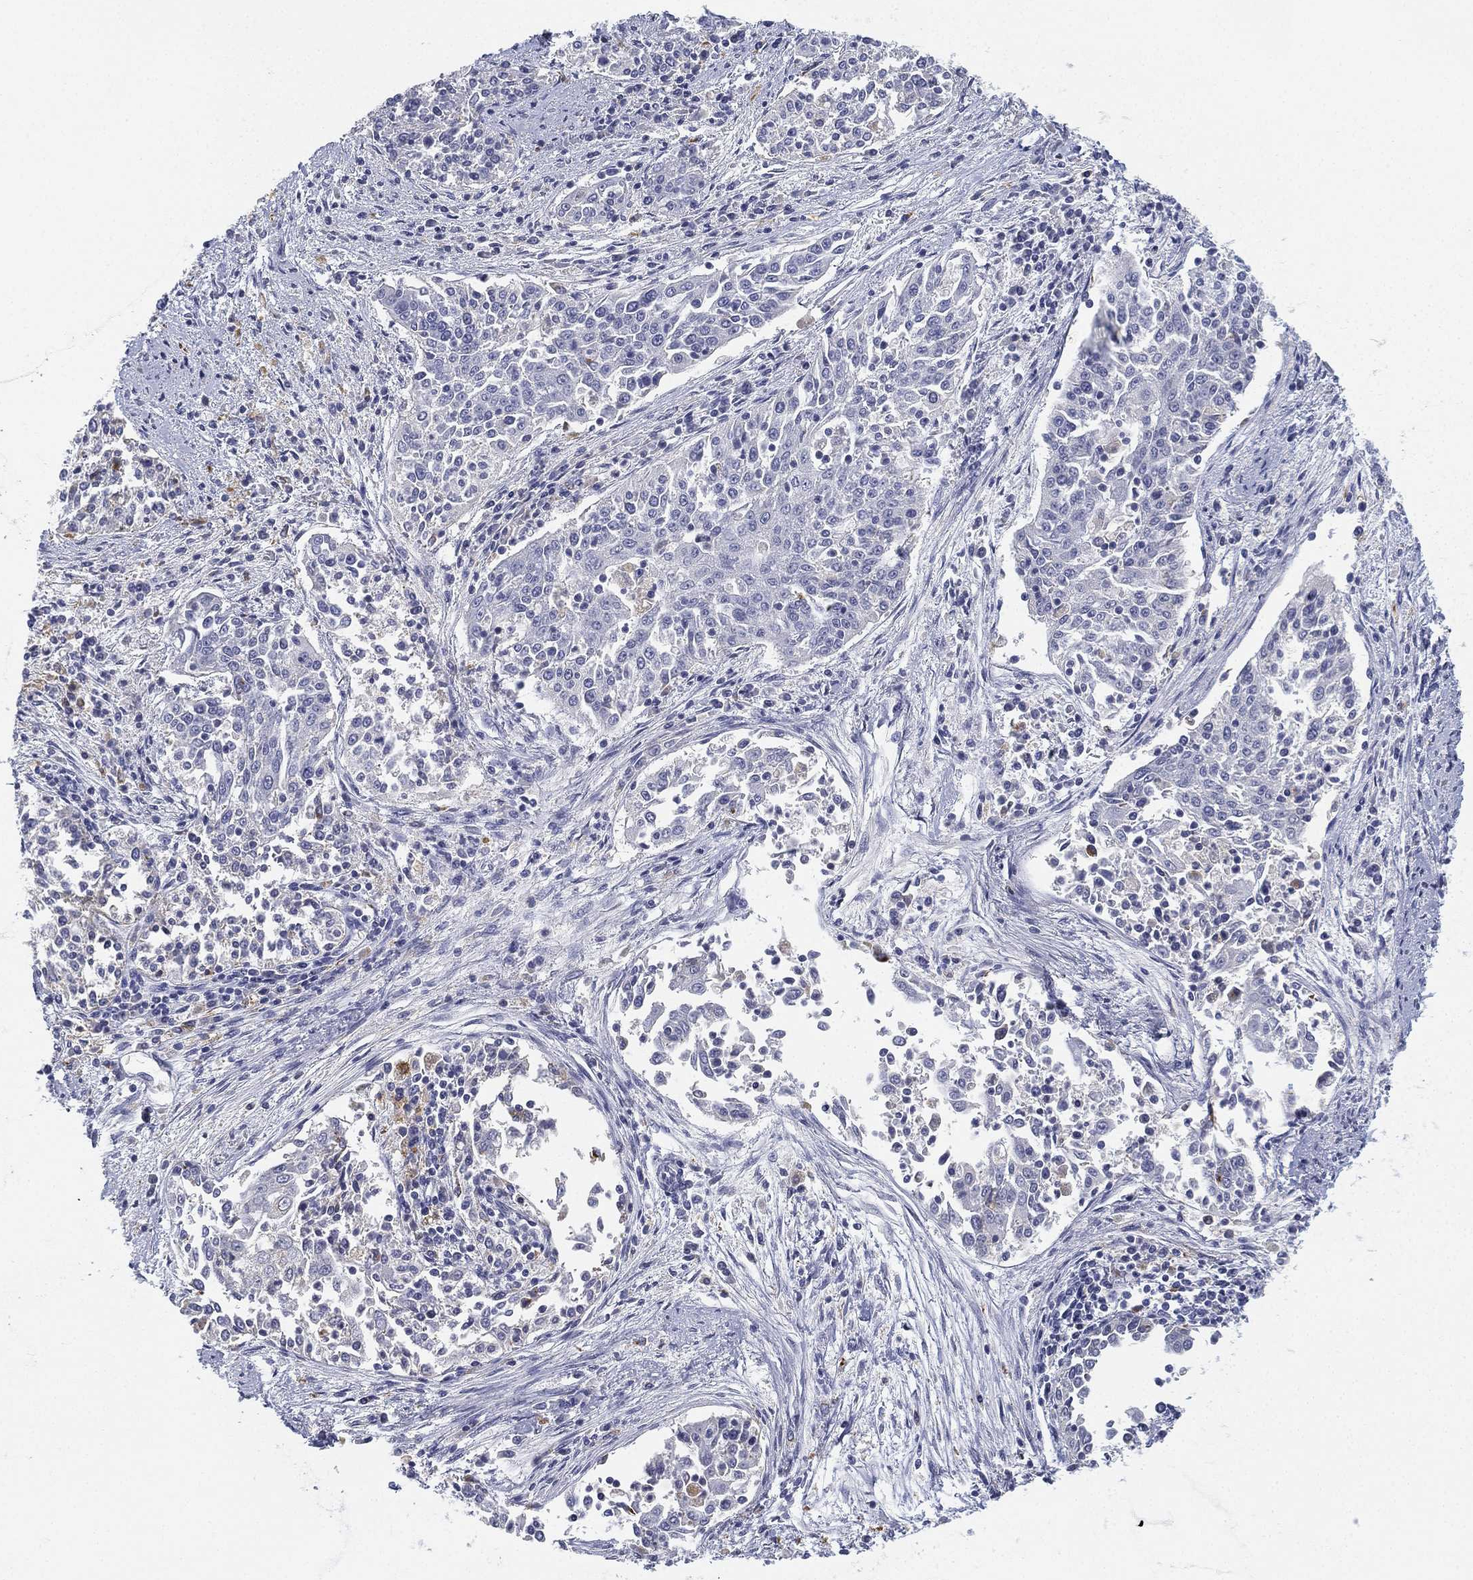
{"staining": {"intensity": "negative", "quantity": "none", "location": "none"}, "tissue": "cervical cancer", "cell_type": "Tumor cells", "image_type": "cancer", "snomed": [{"axis": "morphology", "description": "Squamous cell carcinoma, NOS"}, {"axis": "topography", "description": "Cervix"}], "caption": "Tumor cells are negative for brown protein staining in squamous cell carcinoma (cervical).", "gene": "NPC2", "patient": {"sex": "female", "age": 41}}